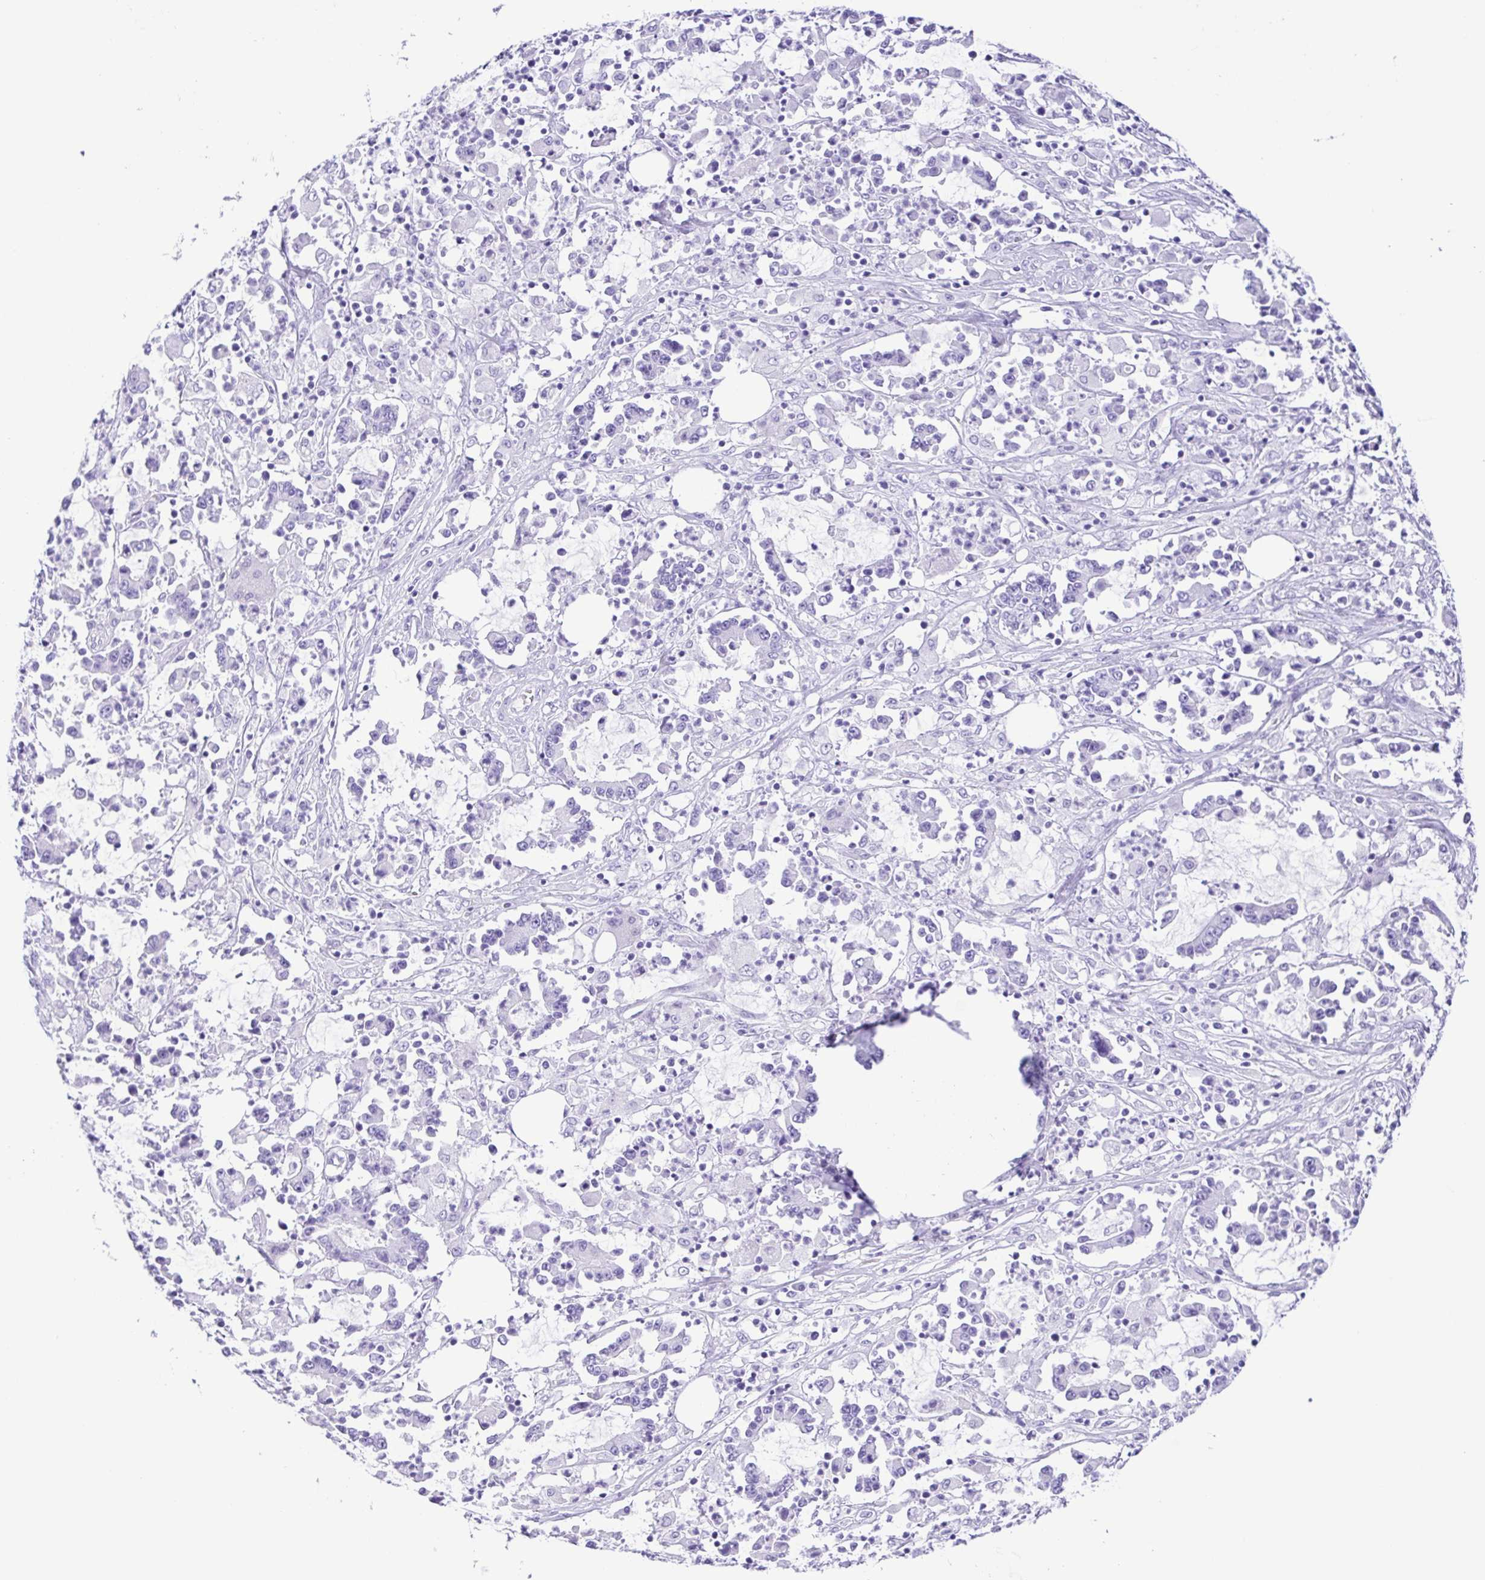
{"staining": {"intensity": "negative", "quantity": "none", "location": "none"}, "tissue": "stomach cancer", "cell_type": "Tumor cells", "image_type": "cancer", "snomed": [{"axis": "morphology", "description": "Adenocarcinoma, NOS"}, {"axis": "topography", "description": "Stomach, upper"}], "caption": "High magnification brightfield microscopy of adenocarcinoma (stomach) stained with DAB (3,3'-diaminobenzidine) (brown) and counterstained with hematoxylin (blue): tumor cells show no significant staining.", "gene": "ERP27", "patient": {"sex": "male", "age": 68}}